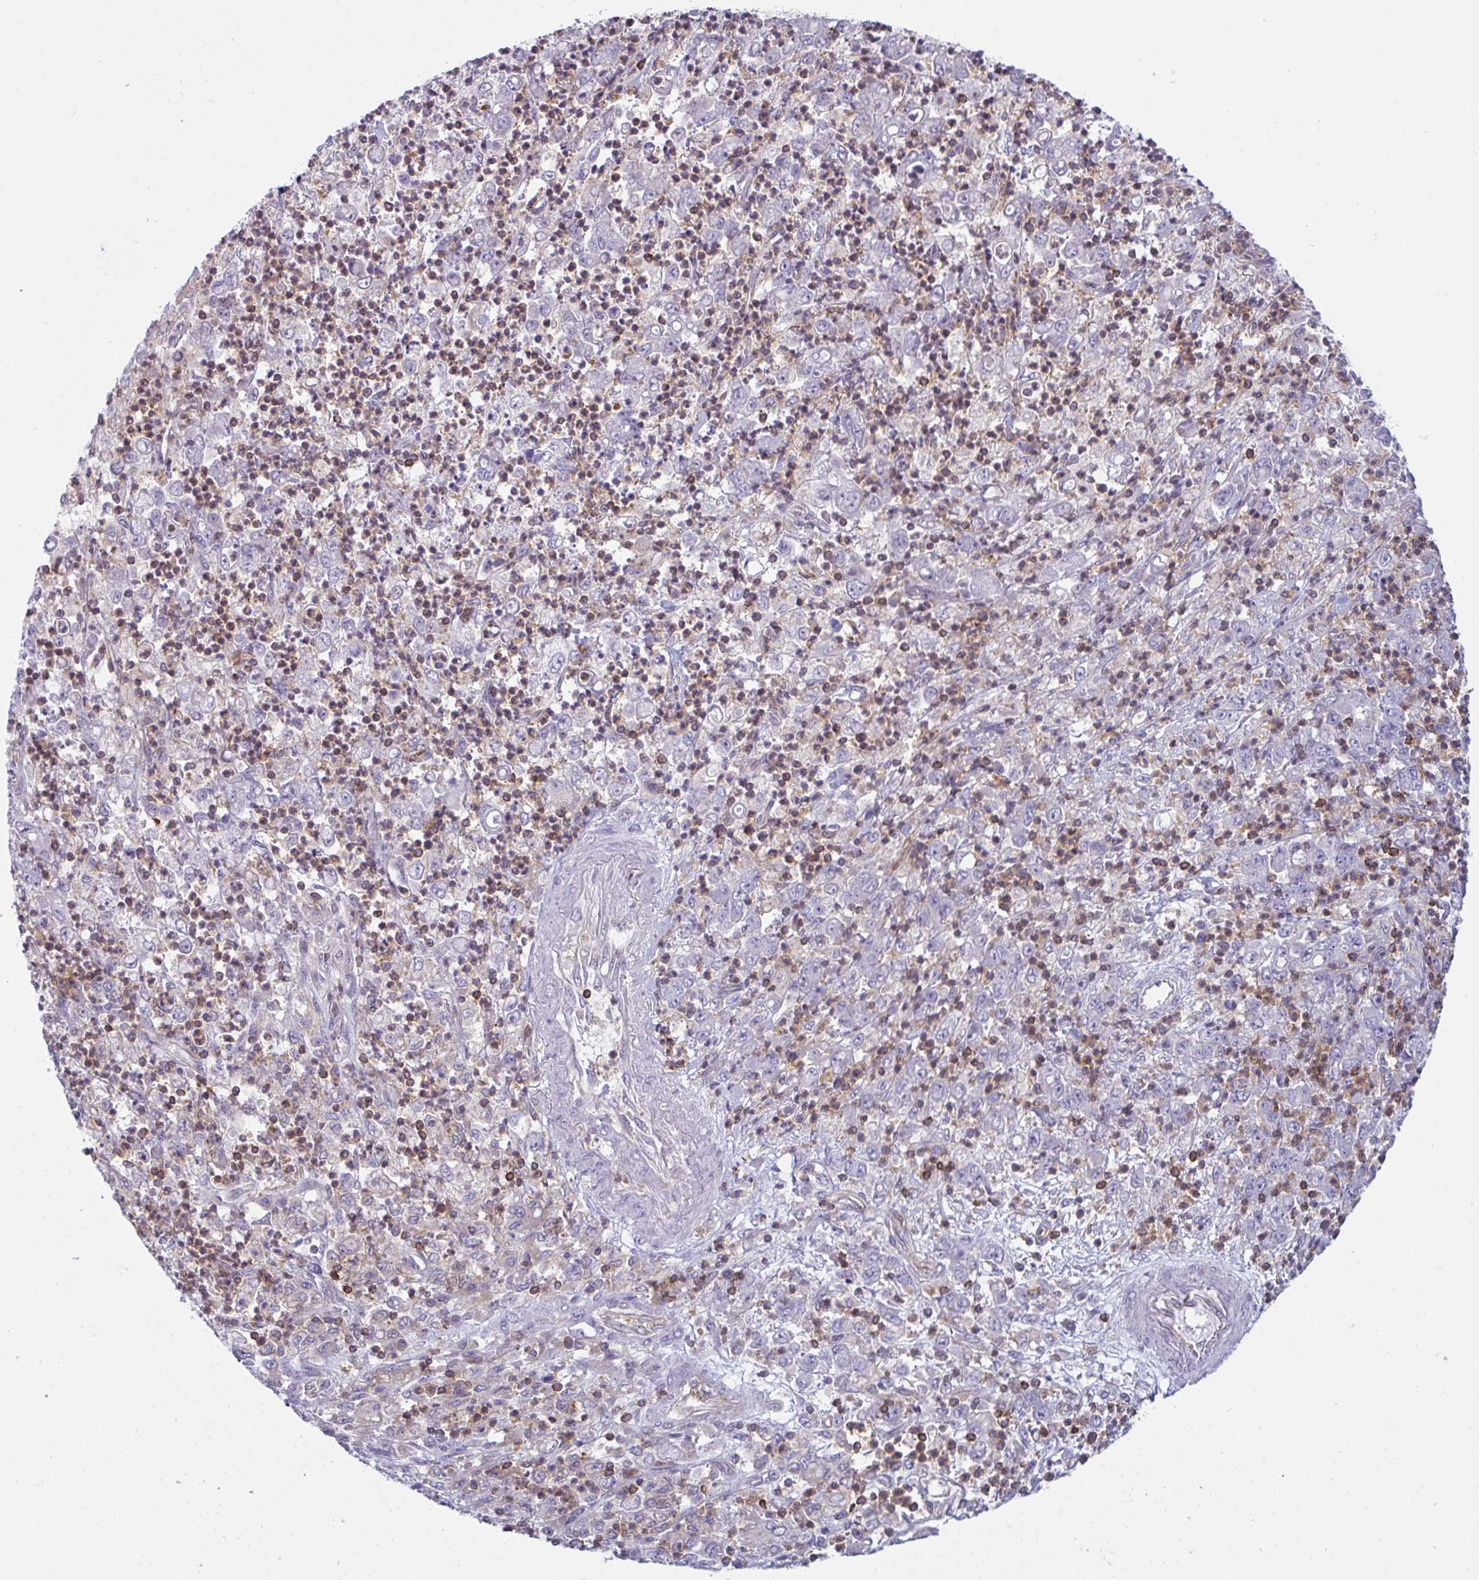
{"staining": {"intensity": "negative", "quantity": "none", "location": "none"}, "tissue": "stomach cancer", "cell_type": "Tumor cells", "image_type": "cancer", "snomed": [{"axis": "morphology", "description": "Adenocarcinoma, NOS"}, {"axis": "topography", "description": "Stomach, lower"}], "caption": "Tumor cells show no significant protein positivity in stomach adenocarcinoma. The staining was performed using DAB (3,3'-diaminobenzidine) to visualize the protein expression in brown, while the nuclei were stained in blue with hematoxylin (Magnification: 20x).", "gene": "TSC22D3", "patient": {"sex": "female", "age": 71}}